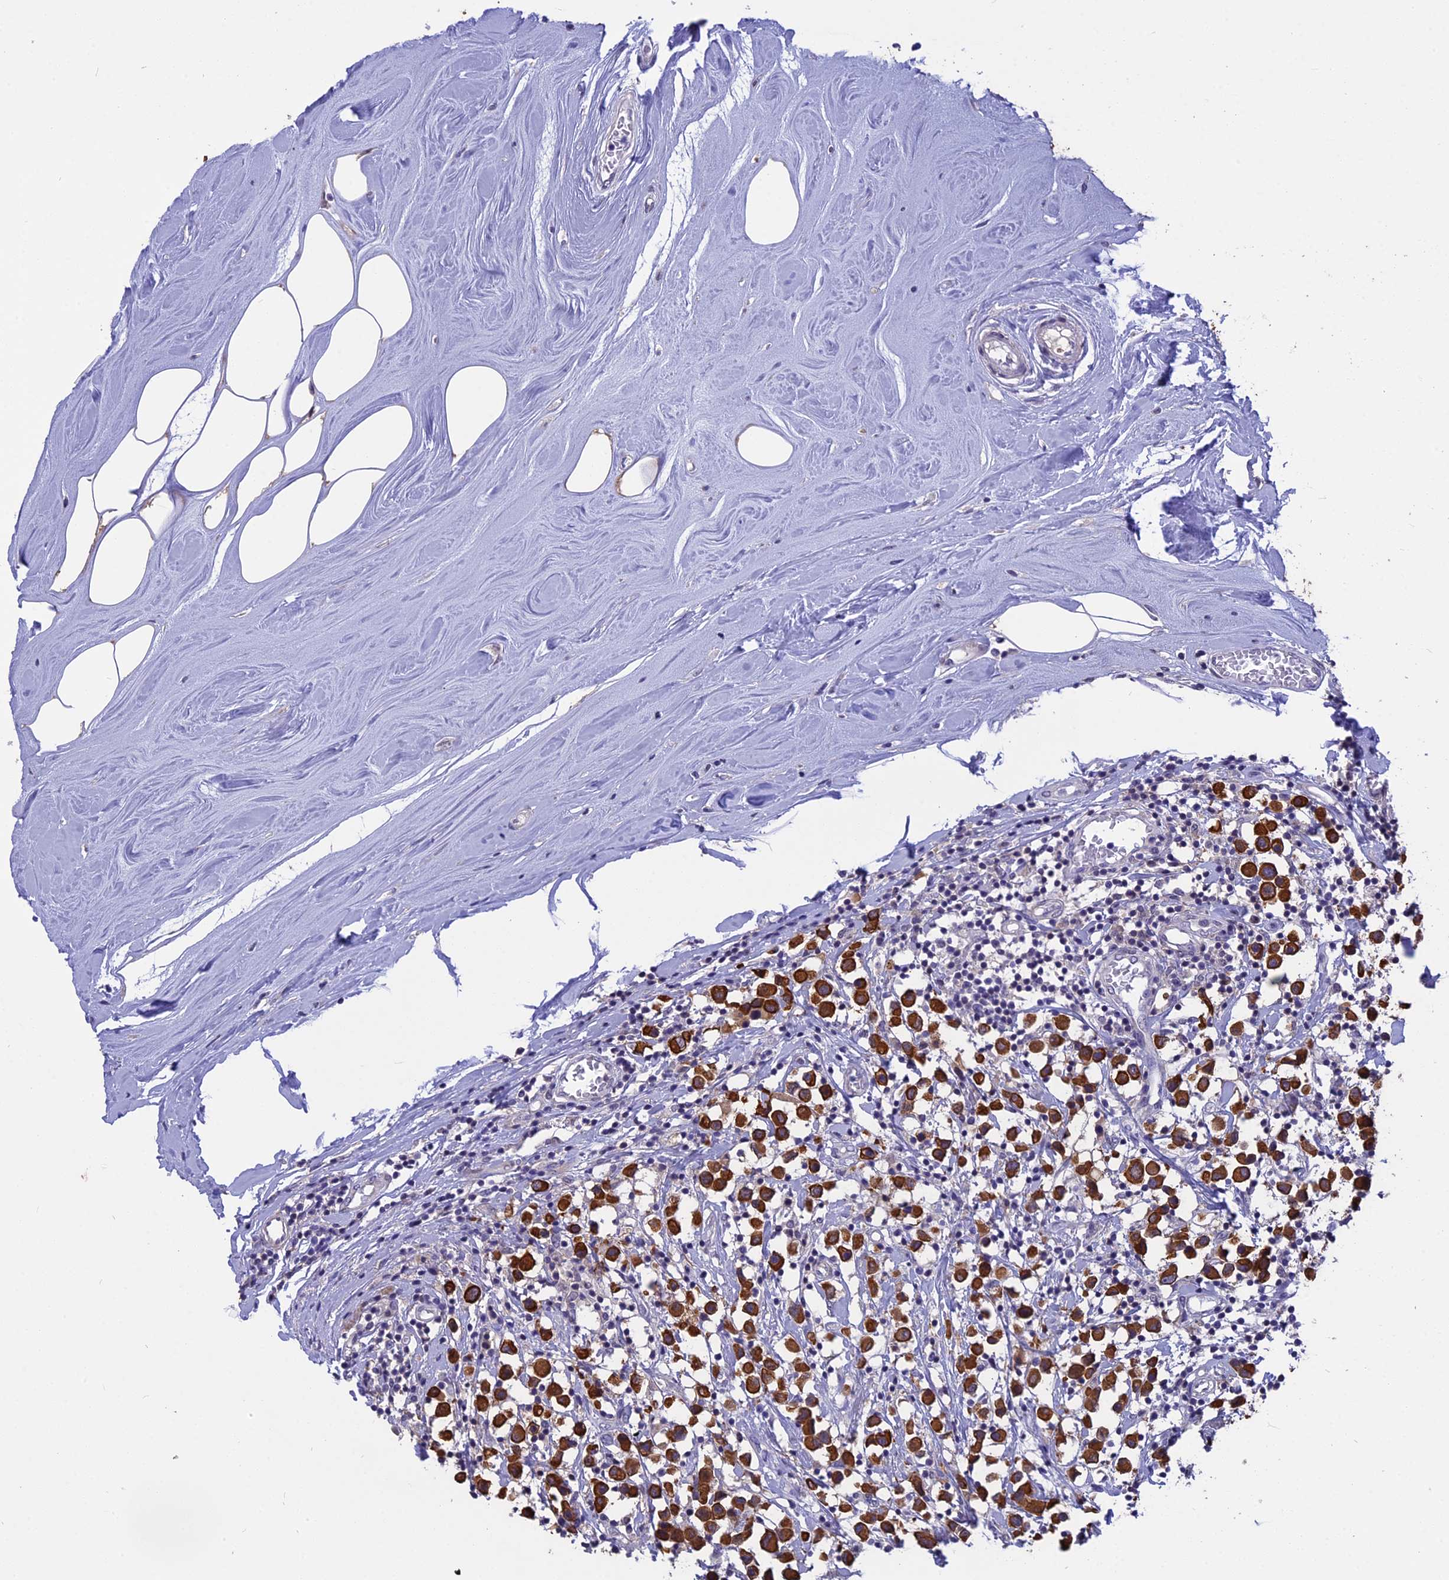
{"staining": {"intensity": "strong", "quantity": ">75%", "location": "cytoplasmic/membranous"}, "tissue": "breast cancer", "cell_type": "Tumor cells", "image_type": "cancer", "snomed": [{"axis": "morphology", "description": "Duct carcinoma"}, {"axis": "topography", "description": "Breast"}], "caption": "There is high levels of strong cytoplasmic/membranous expression in tumor cells of breast invasive ductal carcinoma, as demonstrated by immunohistochemical staining (brown color).", "gene": "STUB1", "patient": {"sex": "female", "age": 61}}